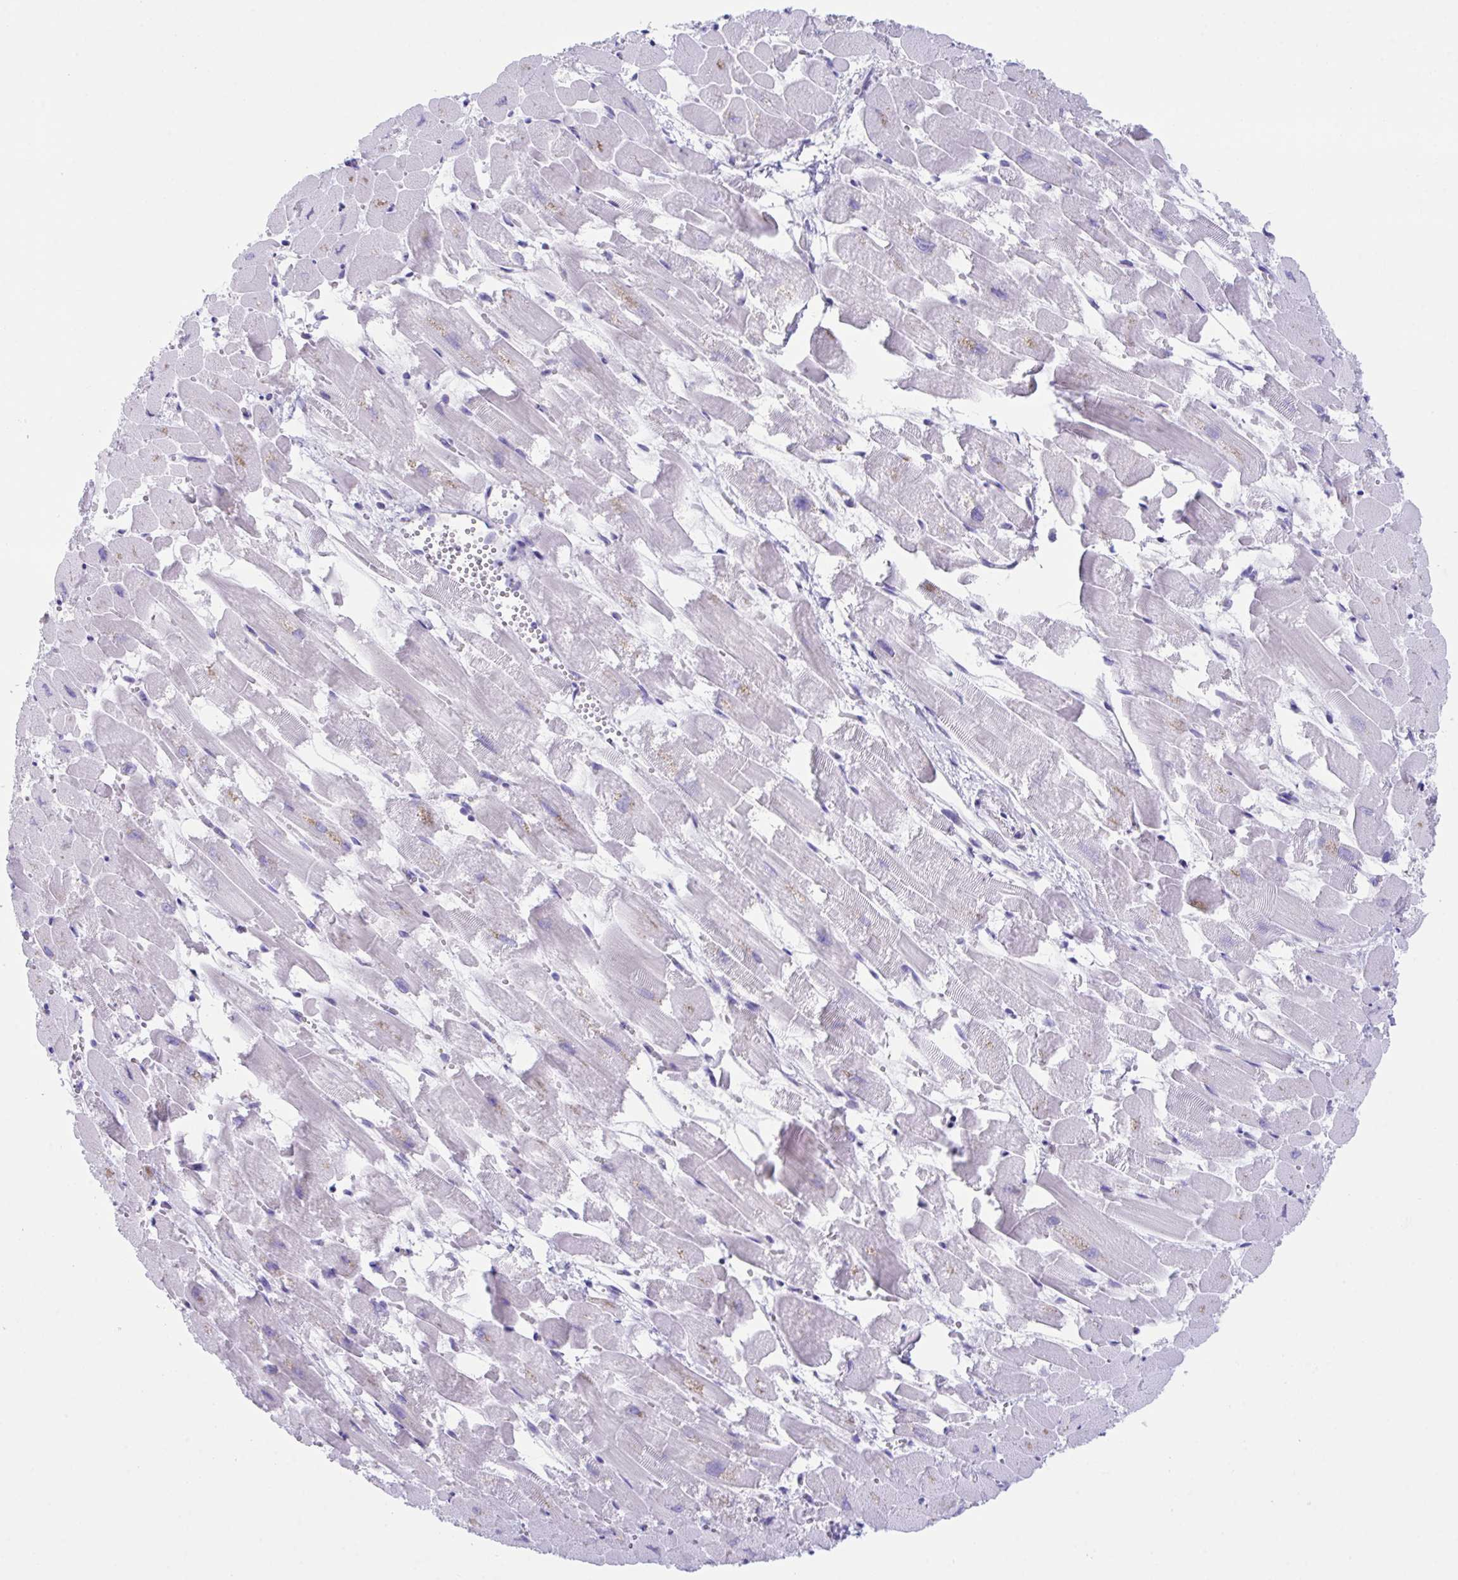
{"staining": {"intensity": "weak", "quantity": "<25%", "location": "nuclear"}, "tissue": "heart muscle", "cell_type": "Cardiomyocytes", "image_type": "normal", "snomed": [{"axis": "morphology", "description": "Normal tissue, NOS"}, {"axis": "topography", "description": "Heart"}], "caption": "This image is of unremarkable heart muscle stained with immunohistochemistry to label a protein in brown with the nuclei are counter-stained blue. There is no positivity in cardiomyocytes. (DAB immunohistochemistry with hematoxylin counter stain).", "gene": "SCLY", "patient": {"sex": "female", "age": 52}}